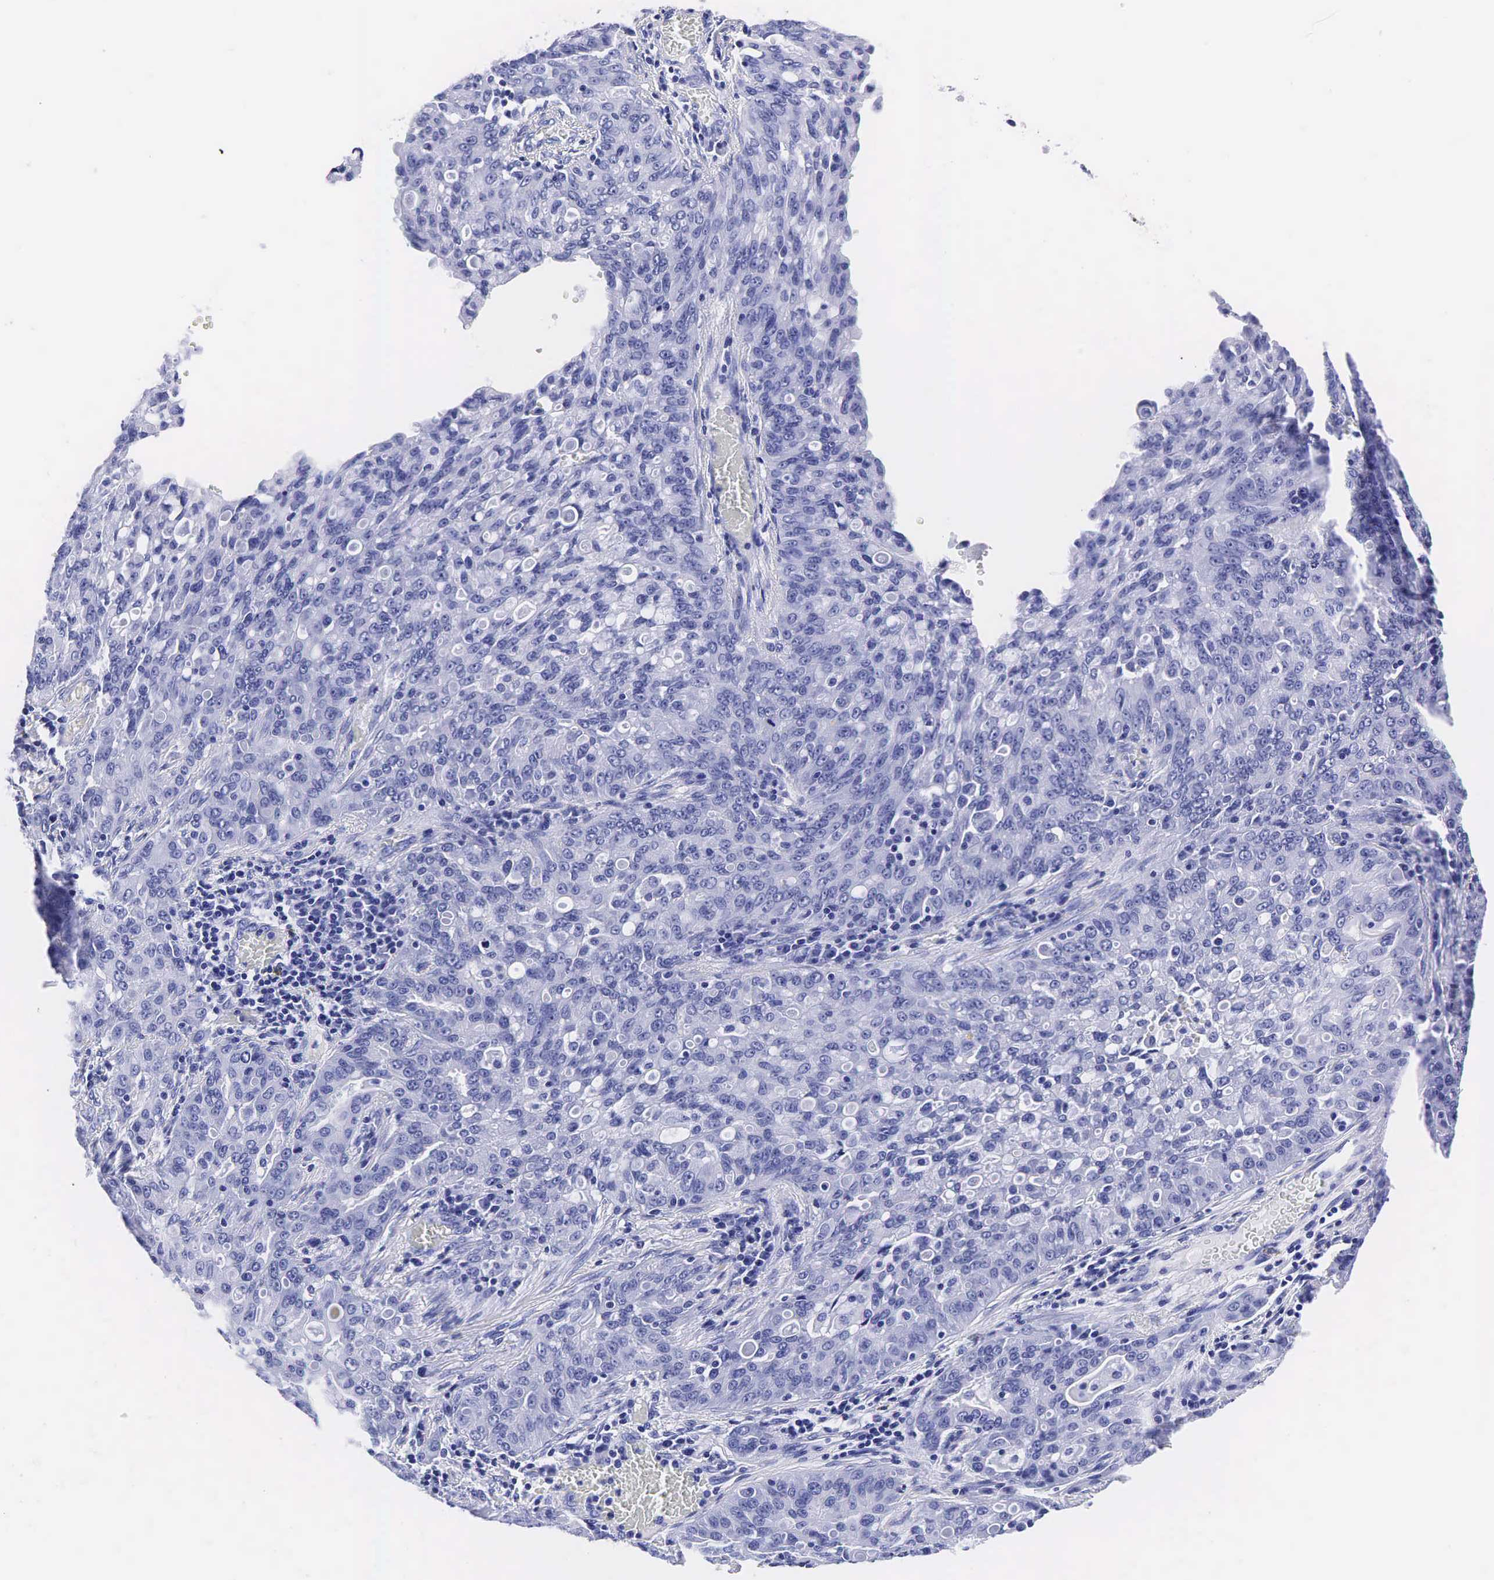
{"staining": {"intensity": "negative", "quantity": "none", "location": "none"}, "tissue": "lung cancer", "cell_type": "Tumor cells", "image_type": "cancer", "snomed": [{"axis": "morphology", "description": "Adenocarcinoma, NOS"}, {"axis": "topography", "description": "Lung"}], "caption": "Tumor cells show no significant expression in lung cancer (adenocarcinoma).", "gene": "KLK3", "patient": {"sex": "female", "age": 44}}